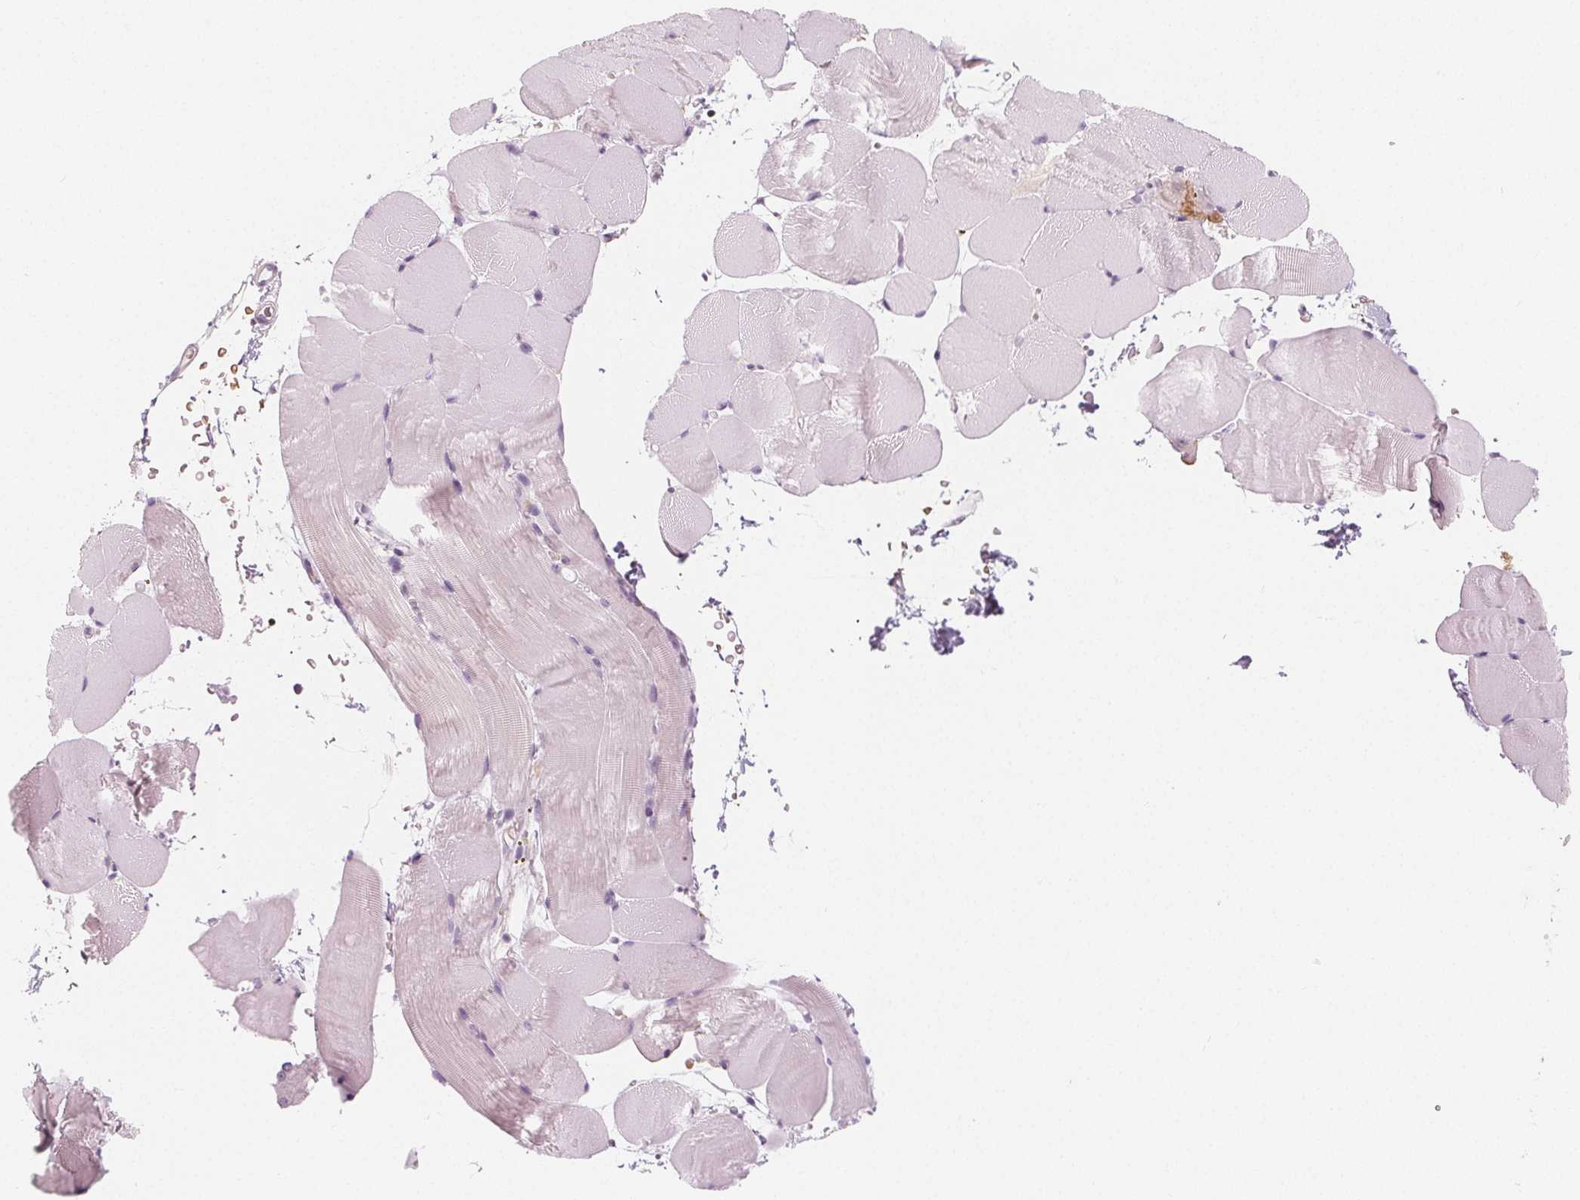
{"staining": {"intensity": "moderate", "quantity": "<25%", "location": "cytoplasmic/membranous"}, "tissue": "skeletal muscle", "cell_type": "Myocytes", "image_type": "normal", "snomed": [{"axis": "morphology", "description": "Normal tissue, NOS"}, {"axis": "topography", "description": "Skeletal muscle"}], "caption": "Protein analysis of normal skeletal muscle demonstrates moderate cytoplasmic/membranous staining in about <25% of myocytes.", "gene": "MAP1A", "patient": {"sex": "female", "age": 37}}